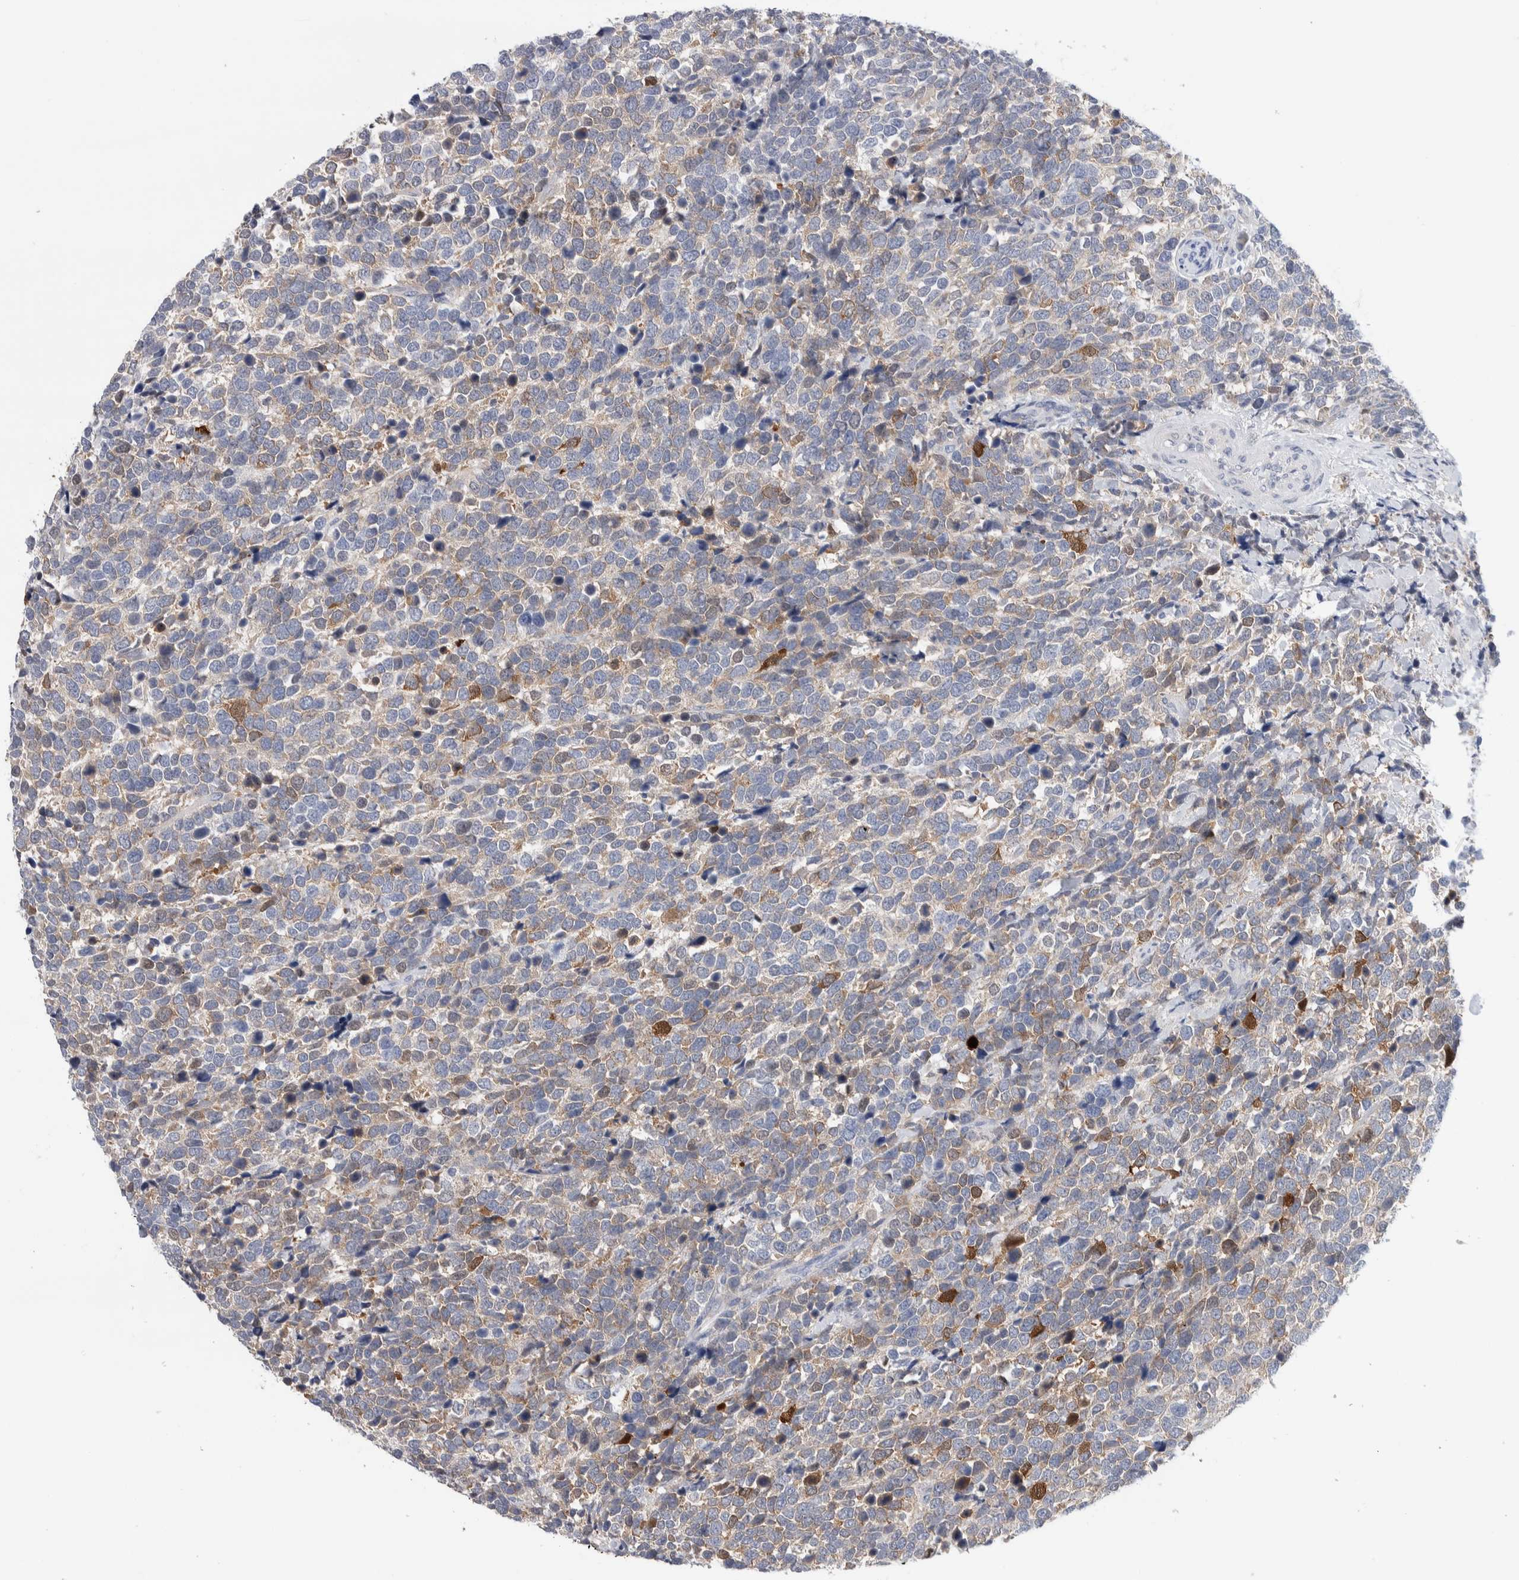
{"staining": {"intensity": "weak", "quantity": "25%-75%", "location": "cytoplasmic/membranous"}, "tissue": "urothelial cancer", "cell_type": "Tumor cells", "image_type": "cancer", "snomed": [{"axis": "morphology", "description": "Urothelial carcinoma, High grade"}, {"axis": "topography", "description": "Urinary bladder"}], "caption": "Brown immunohistochemical staining in human urothelial cancer displays weak cytoplasmic/membranous positivity in about 25%-75% of tumor cells. (Stains: DAB (3,3'-diaminobenzidine) in brown, nuclei in blue, Microscopy: brightfield microscopy at high magnification).", "gene": "LURAP1L", "patient": {"sex": "female", "age": 82}}